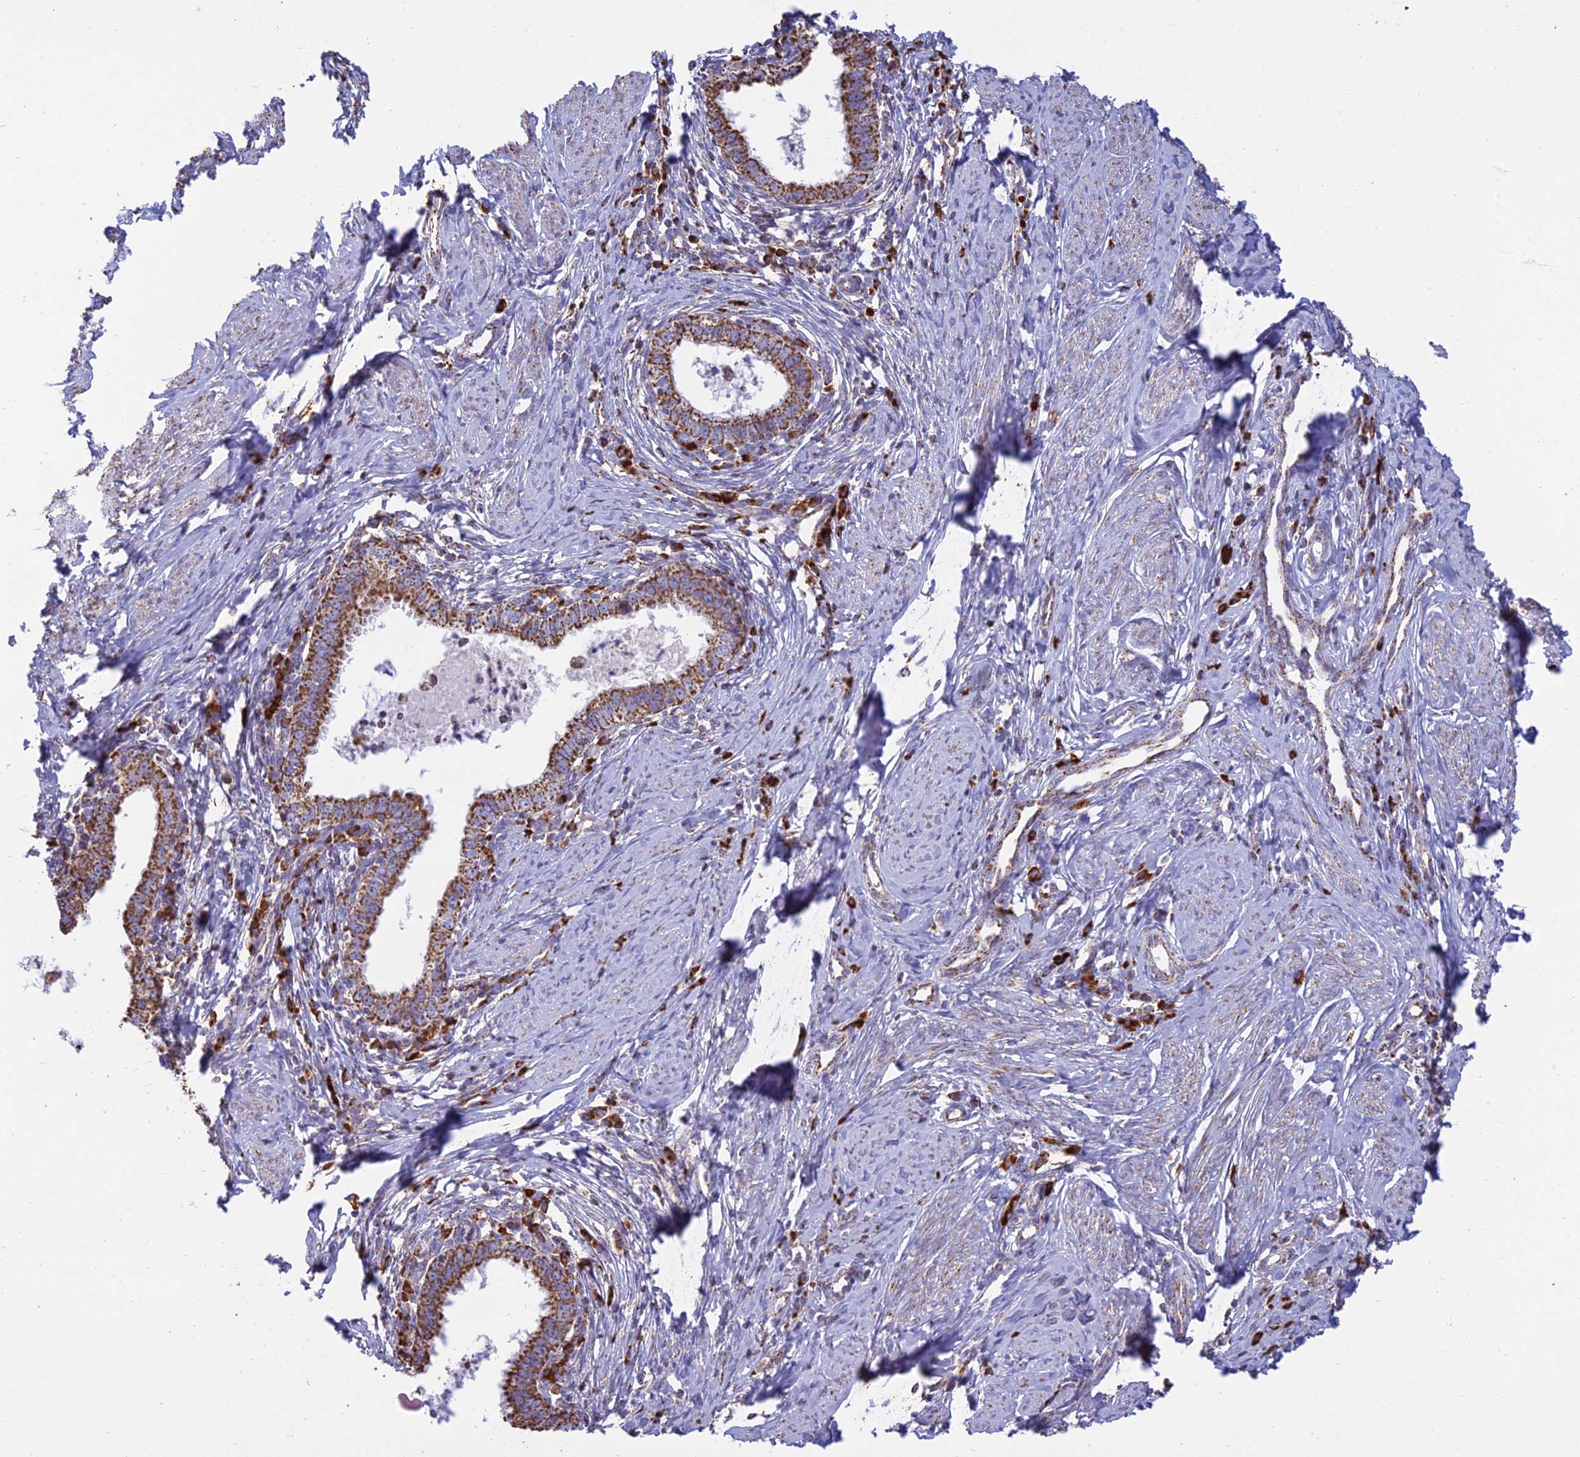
{"staining": {"intensity": "strong", "quantity": ">75%", "location": "cytoplasmic/membranous"}, "tissue": "cervical cancer", "cell_type": "Tumor cells", "image_type": "cancer", "snomed": [{"axis": "morphology", "description": "Adenocarcinoma, NOS"}, {"axis": "topography", "description": "Cervix"}], "caption": "Strong cytoplasmic/membranous expression is present in approximately >75% of tumor cells in cervical cancer. The staining is performed using DAB brown chromogen to label protein expression. The nuclei are counter-stained blue using hematoxylin.", "gene": "OR2W3", "patient": {"sex": "female", "age": 36}}